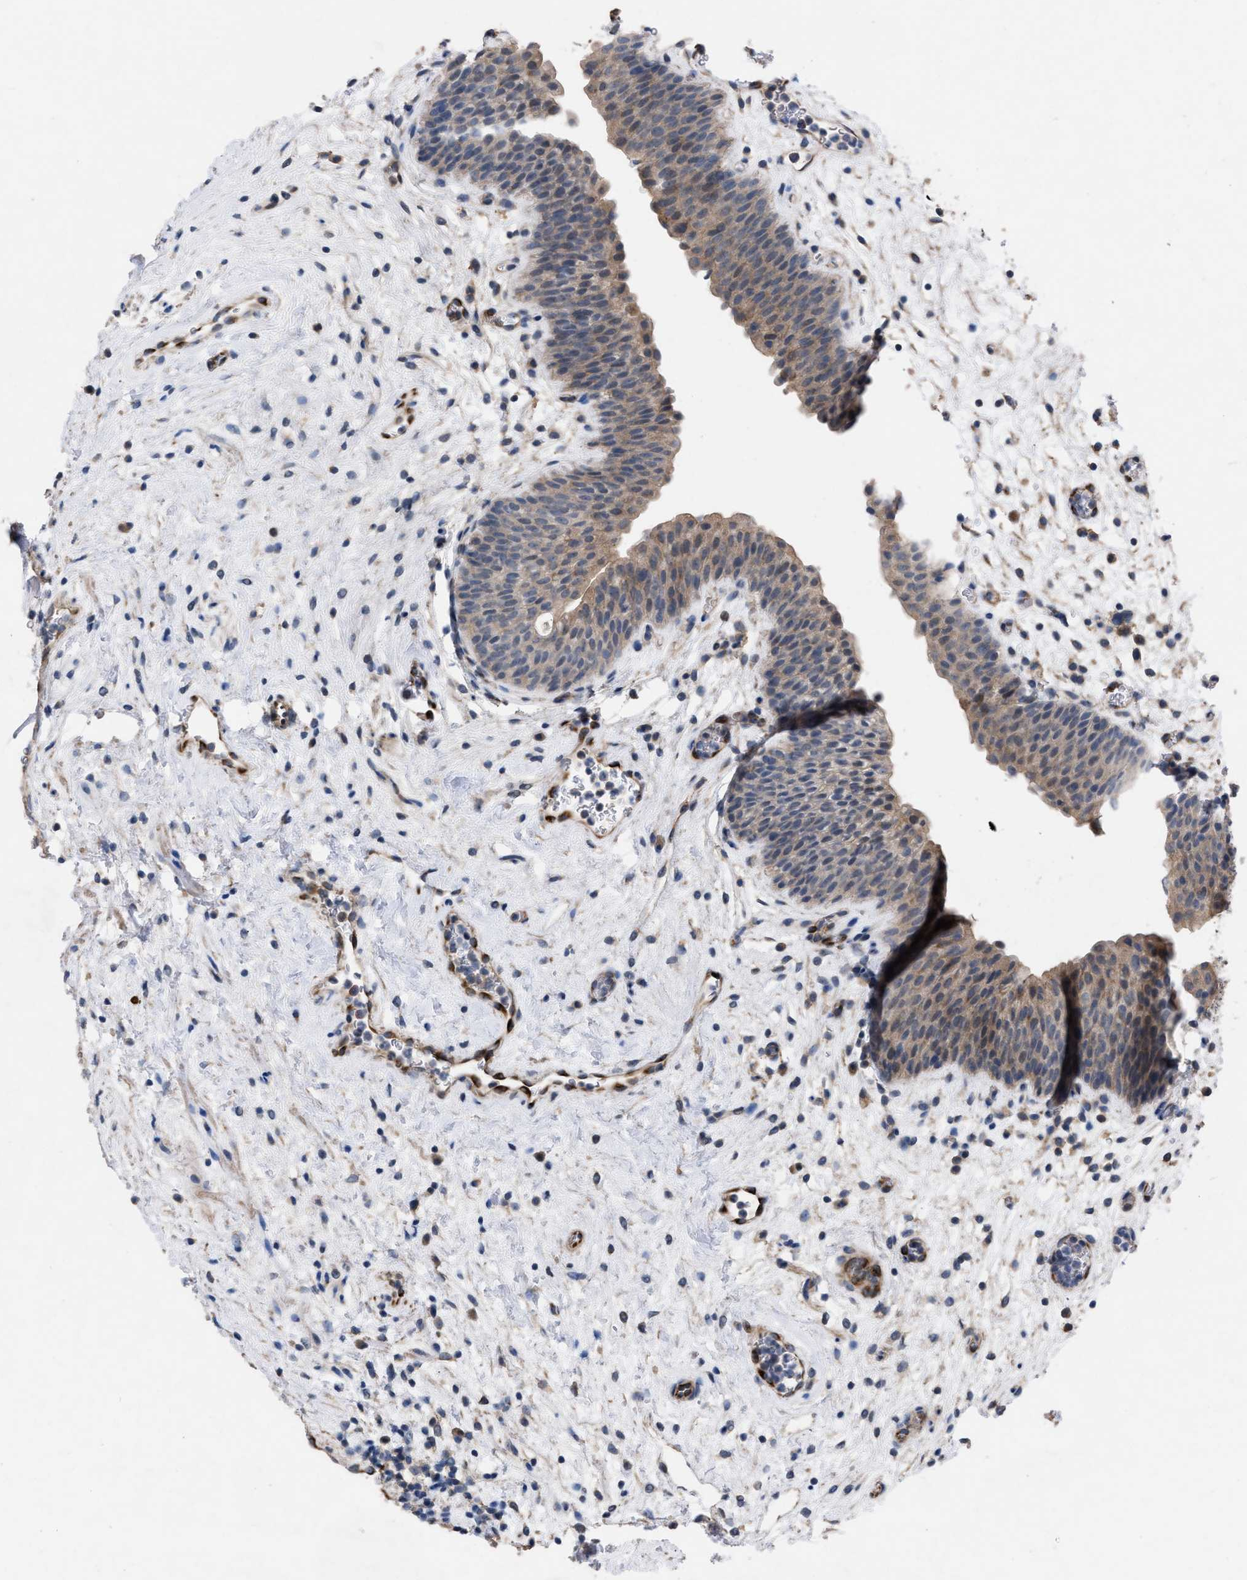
{"staining": {"intensity": "moderate", "quantity": "25%-75%", "location": "cytoplasmic/membranous"}, "tissue": "urinary bladder", "cell_type": "Urothelial cells", "image_type": "normal", "snomed": [{"axis": "morphology", "description": "Normal tissue, NOS"}, {"axis": "topography", "description": "Urinary bladder"}], "caption": "High-magnification brightfield microscopy of unremarkable urinary bladder stained with DAB (3,3'-diaminobenzidine) (brown) and counterstained with hematoxylin (blue). urothelial cells exhibit moderate cytoplasmic/membranous positivity is identified in approximately25%-75% of cells.", "gene": "TMEM131", "patient": {"sex": "male", "age": 37}}